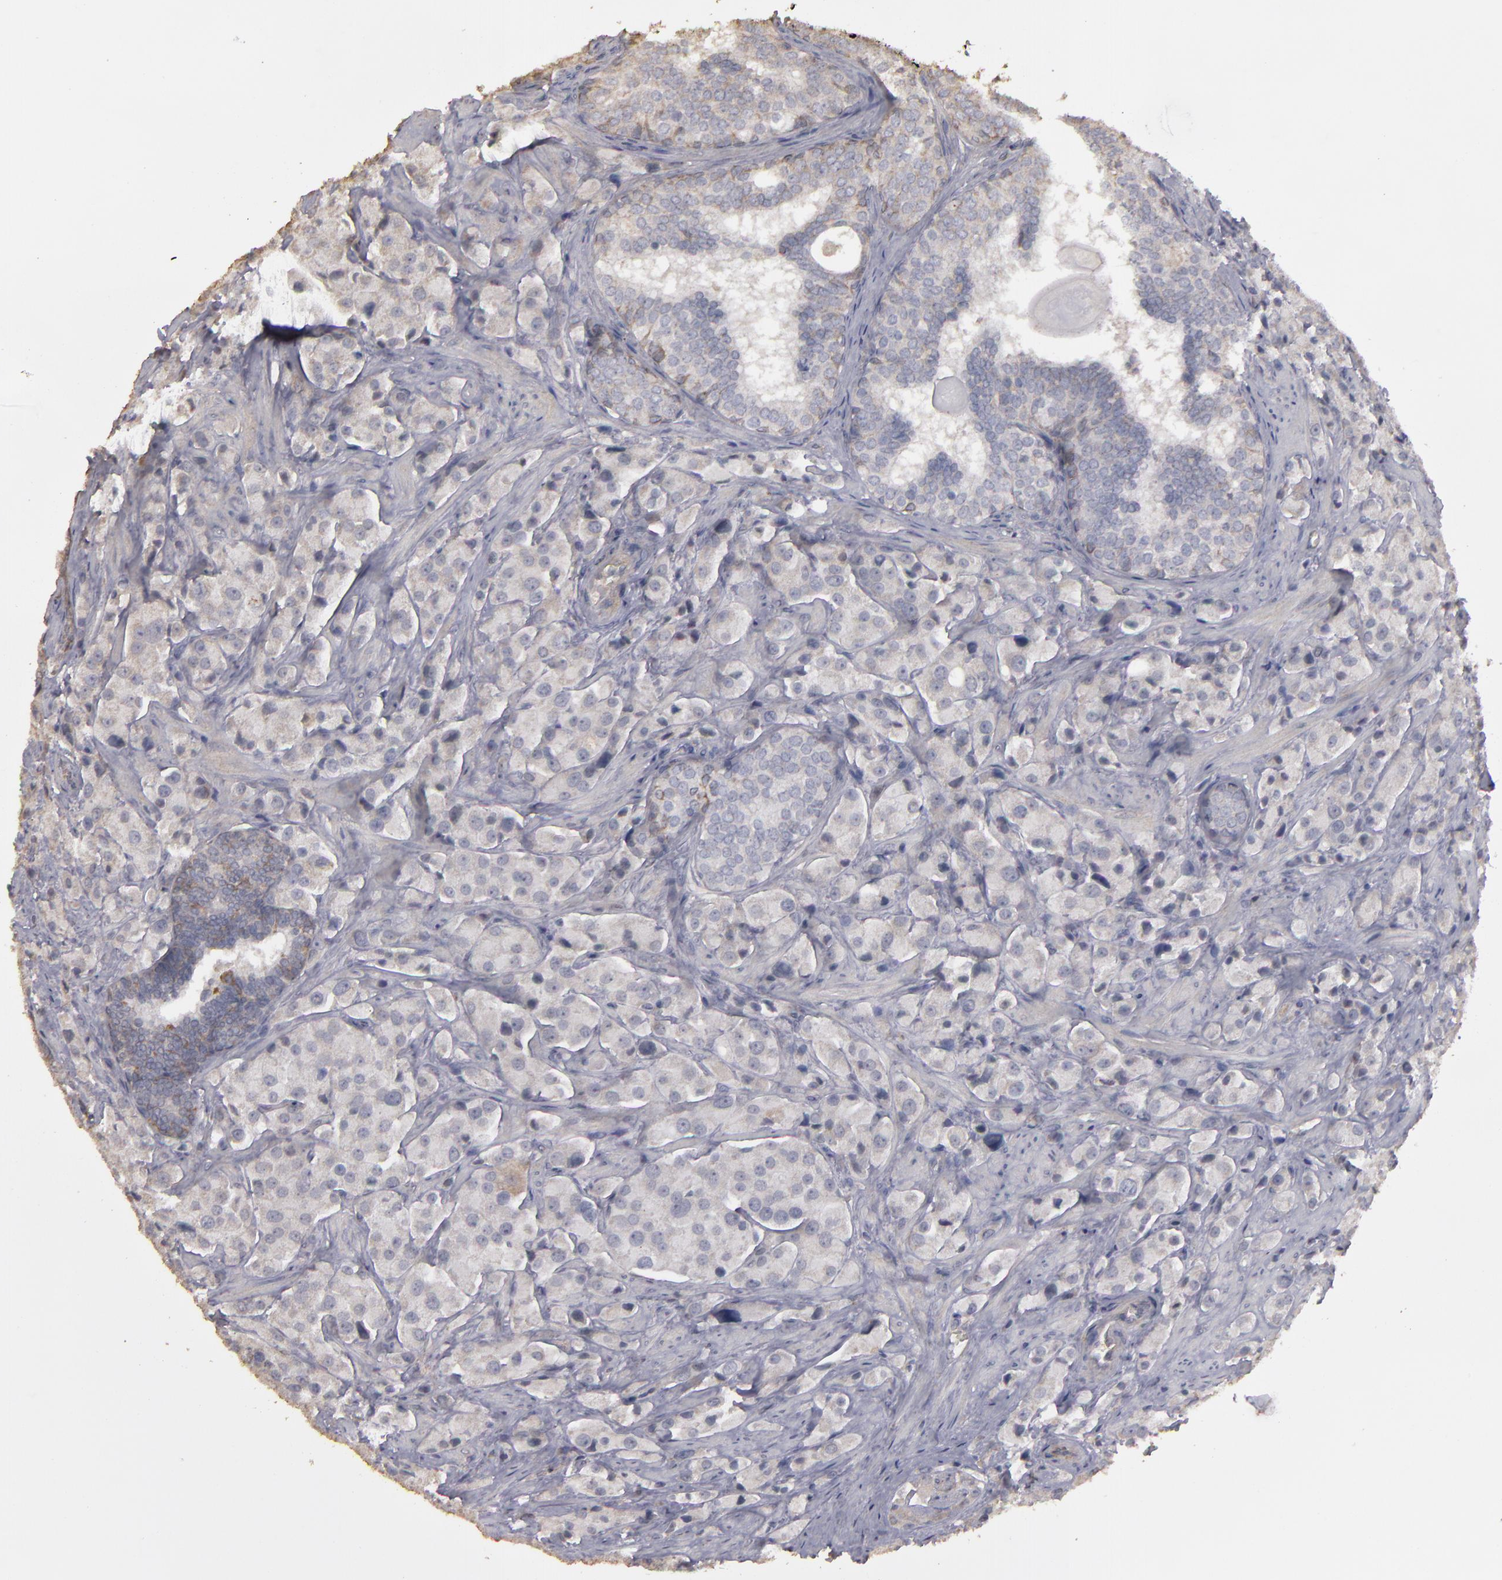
{"staining": {"intensity": "weak", "quantity": "25%-75%", "location": "cytoplasmic/membranous"}, "tissue": "prostate cancer", "cell_type": "Tumor cells", "image_type": "cancer", "snomed": [{"axis": "morphology", "description": "Adenocarcinoma, Medium grade"}, {"axis": "topography", "description": "Prostate"}], "caption": "Prostate cancer stained with DAB immunohistochemistry demonstrates low levels of weak cytoplasmic/membranous expression in approximately 25%-75% of tumor cells. (IHC, brightfield microscopy, high magnification).", "gene": "CD55", "patient": {"sex": "male", "age": 70}}